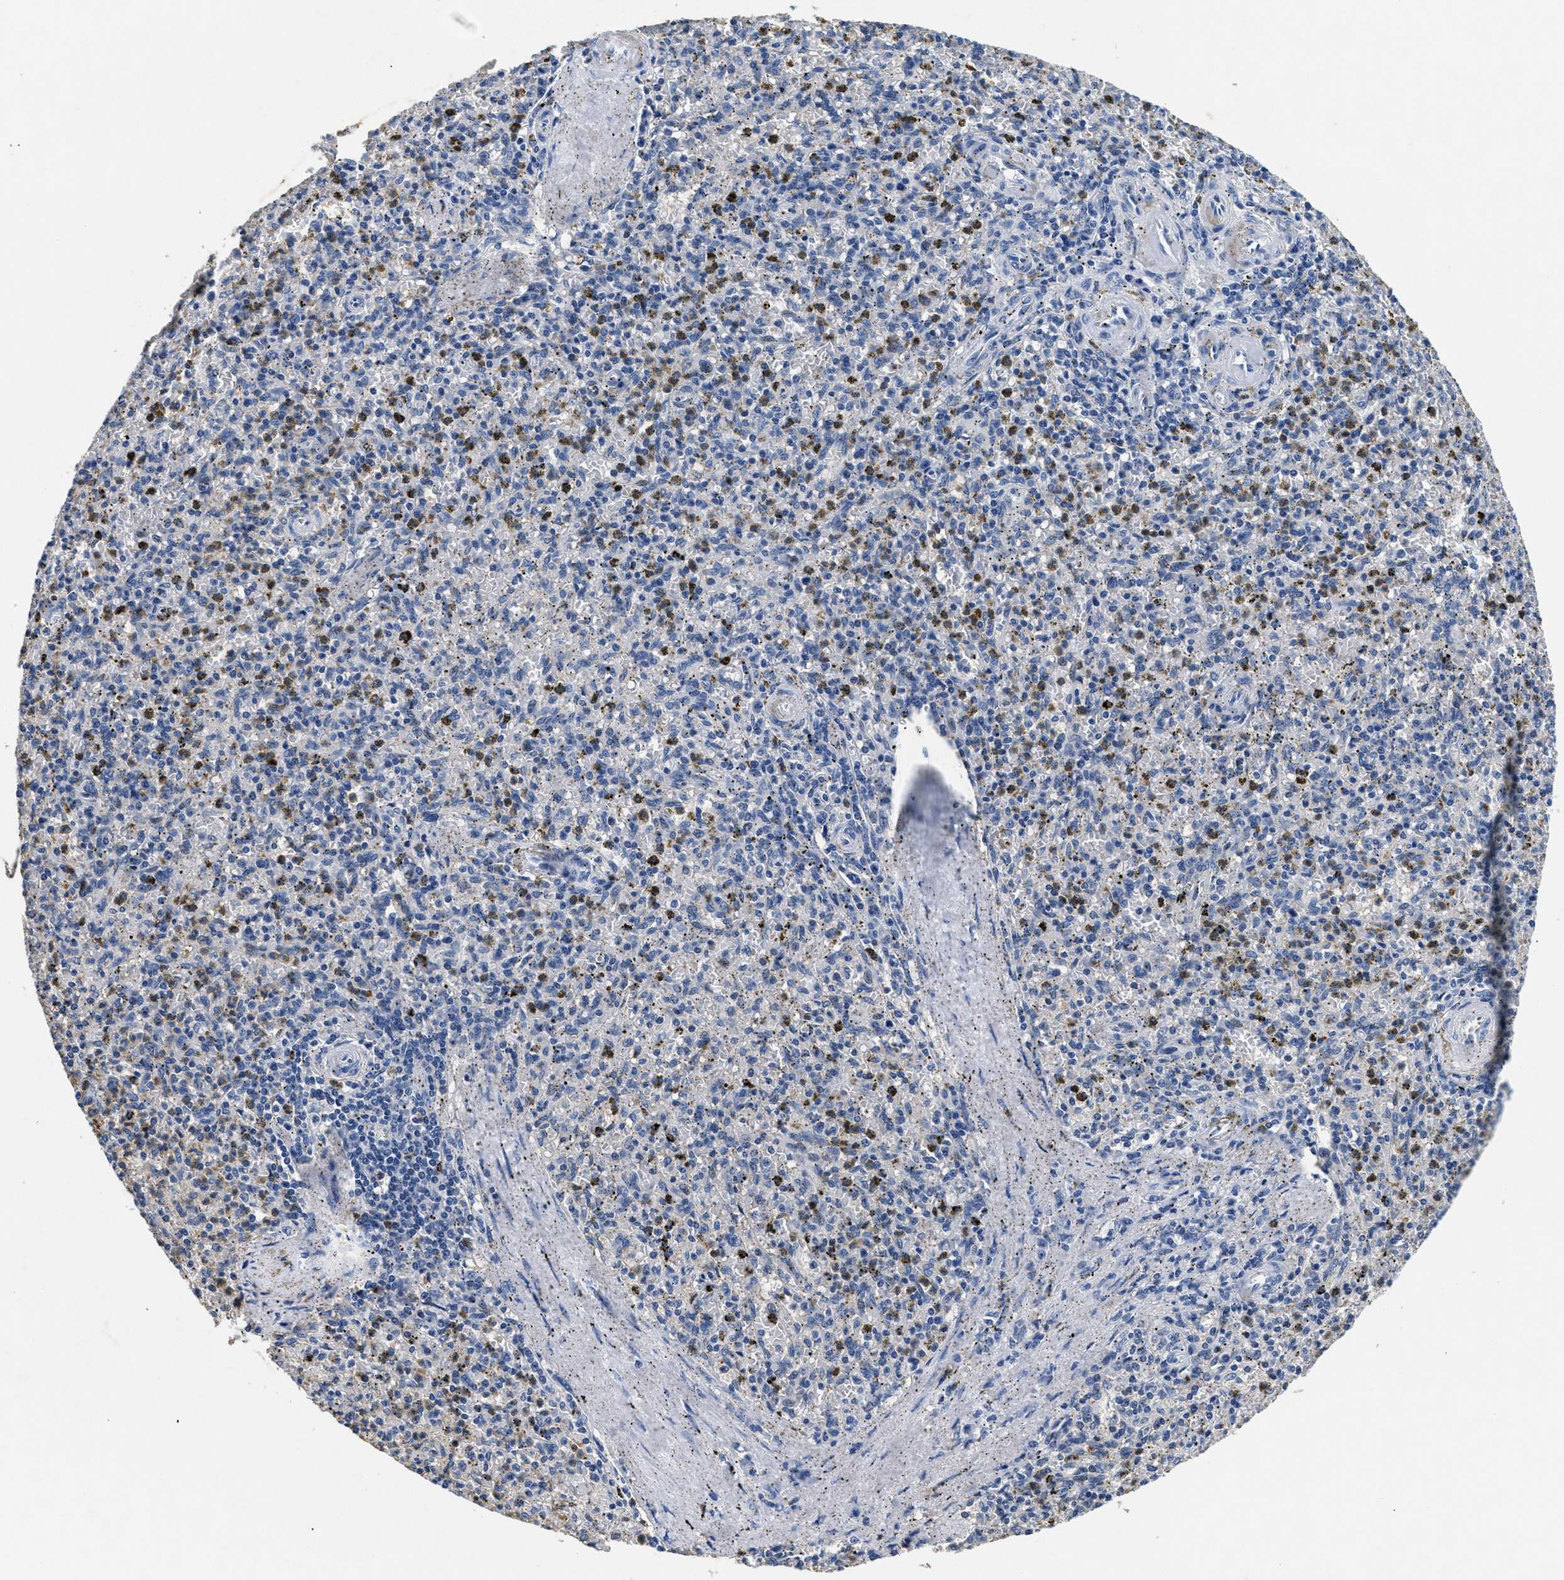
{"staining": {"intensity": "strong", "quantity": "<25%", "location": "cytoplasmic/membranous"}, "tissue": "spleen", "cell_type": "Cells in red pulp", "image_type": "normal", "snomed": [{"axis": "morphology", "description": "Normal tissue, NOS"}, {"axis": "topography", "description": "Spleen"}], "caption": "Approximately <25% of cells in red pulp in normal human spleen display strong cytoplasmic/membranous protein staining as visualized by brown immunohistochemical staining.", "gene": "LAMA3", "patient": {"sex": "male", "age": 72}}